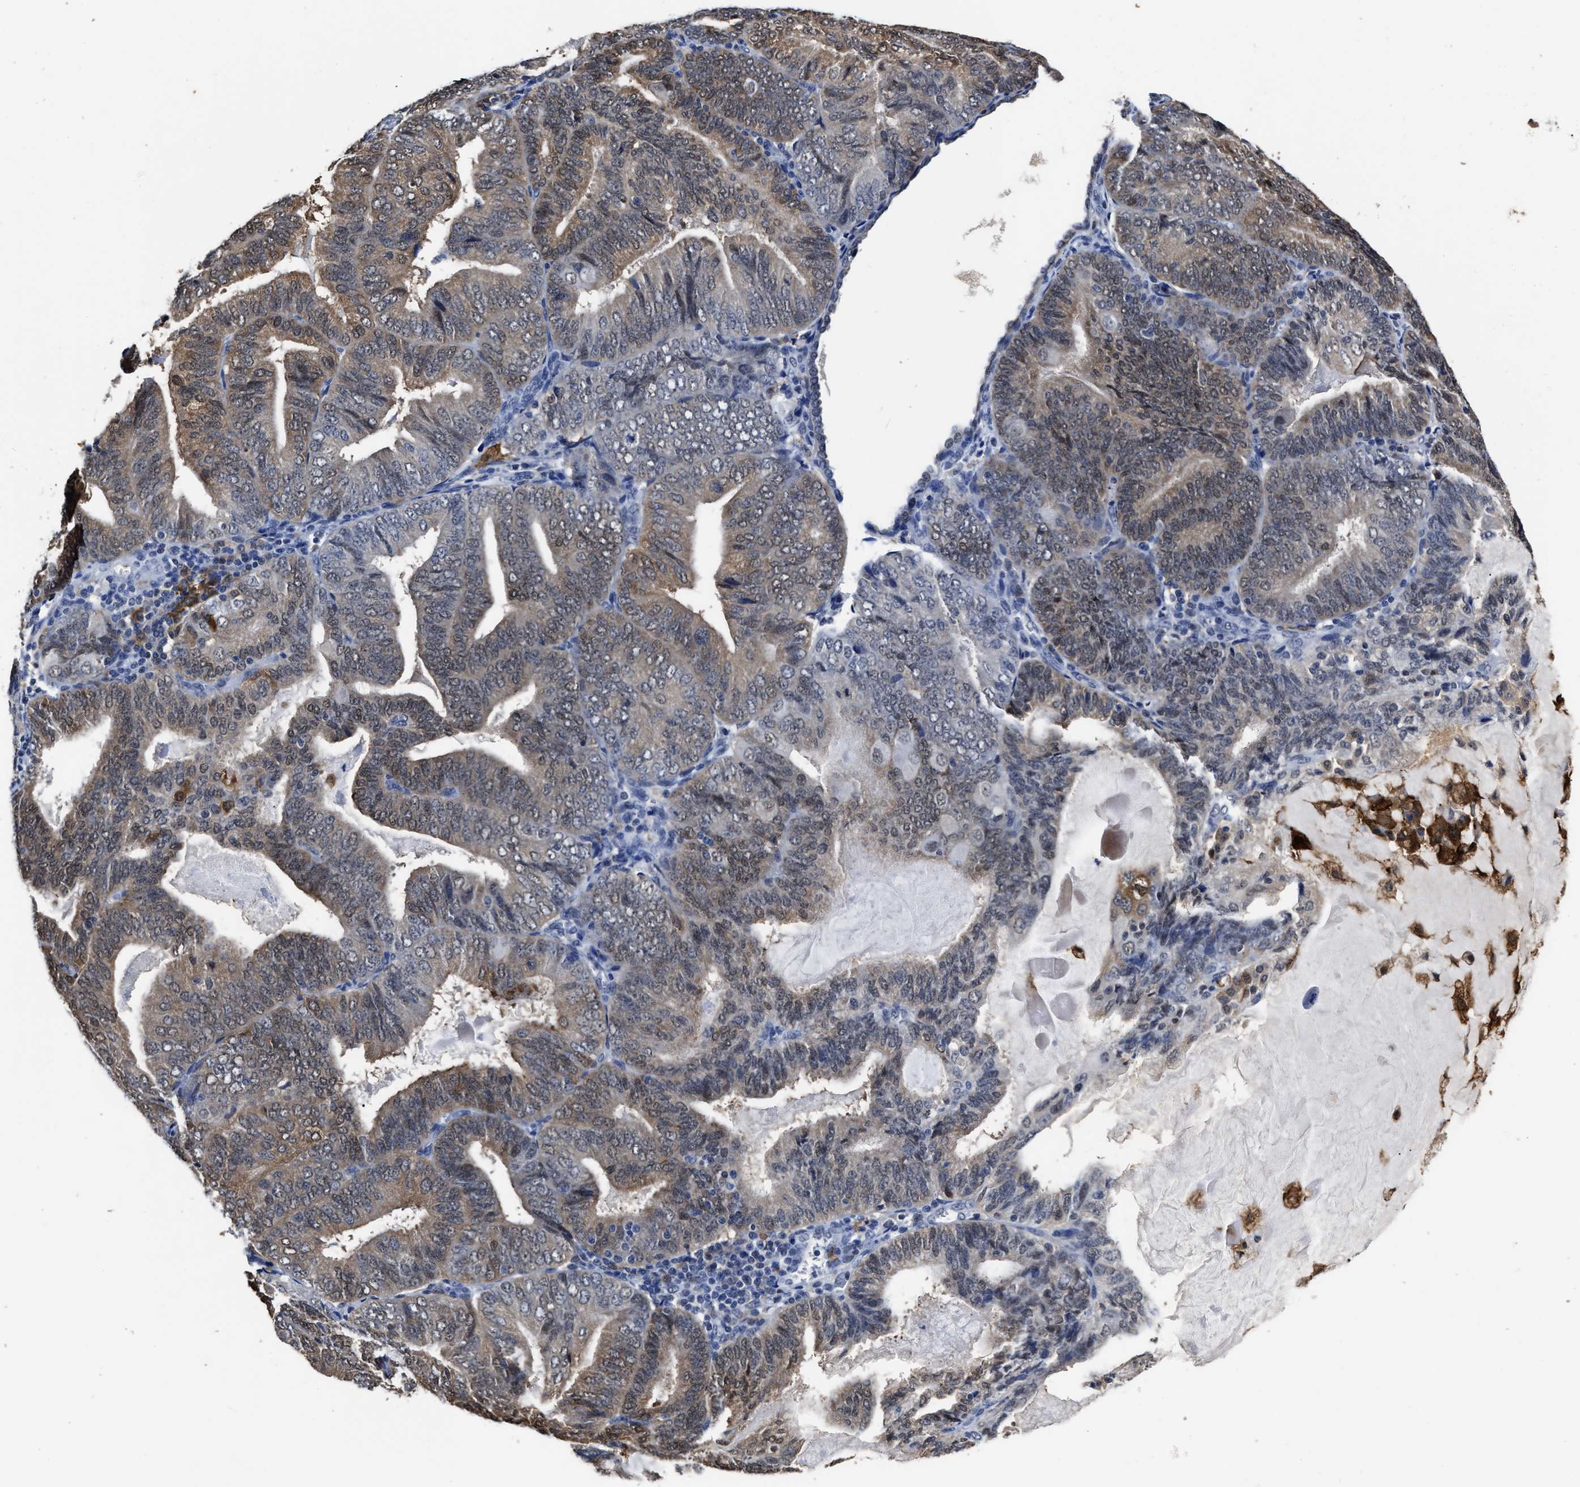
{"staining": {"intensity": "weak", "quantity": "25%-75%", "location": "cytoplasmic/membranous"}, "tissue": "endometrial cancer", "cell_type": "Tumor cells", "image_type": "cancer", "snomed": [{"axis": "morphology", "description": "Adenocarcinoma, NOS"}, {"axis": "topography", "description": "Endometrium"}], "caption": "Adenocarcinoma (endometrial) was stained to show a protein in brown. There is low levels of weak cytoplasmic/membranous expression in approximately 25%-75% of tumor cells.", "gene": "PRPF4B", "patient": {"sex": "female", "age": 81}}